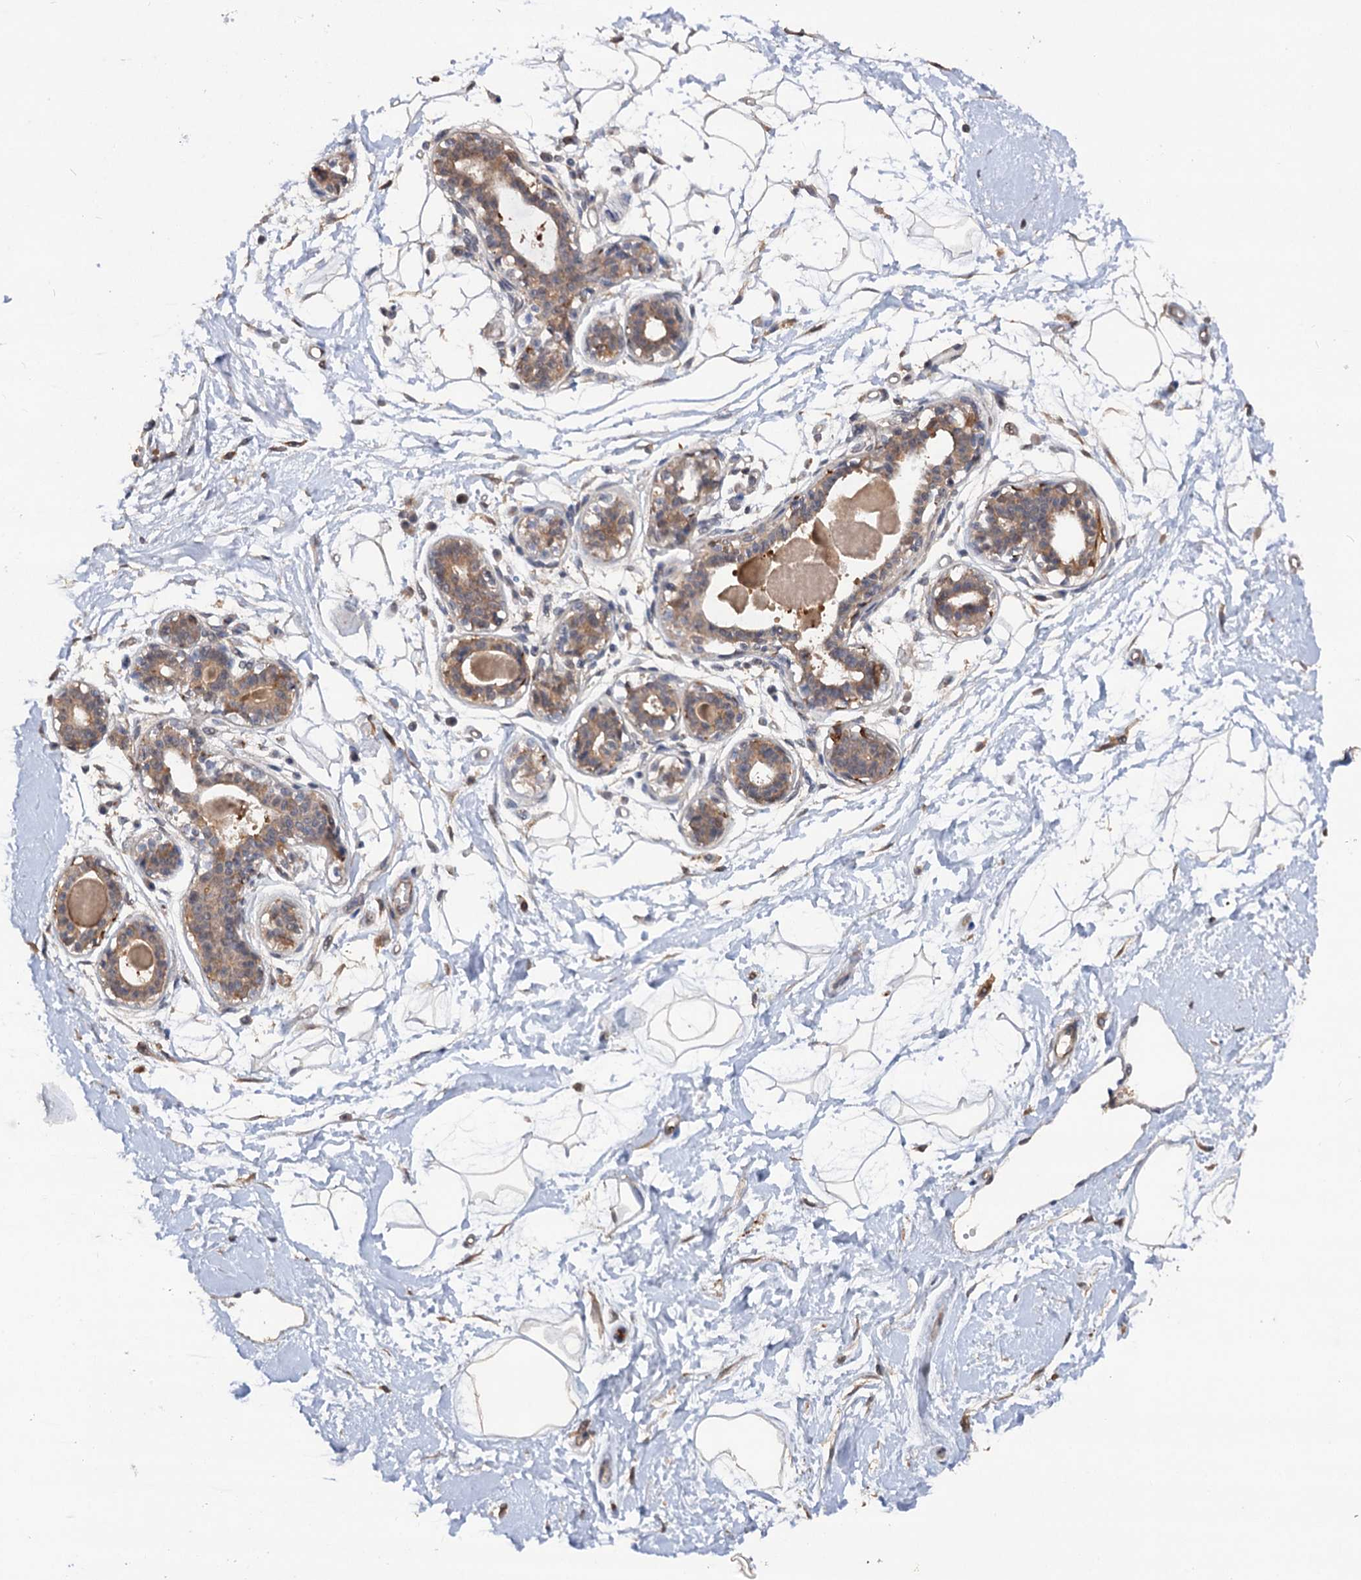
{"staining": {"intensity": "weak", "quantity": ">75%", "location": "cytoplasmic/membranous"}, "tissue": "breast", "cell_type": "Adipocytes", "image_type": "normal", "snomed": [{"axis": "morphology", "description": "Normal tissue, NOS"}, {"axis": "topography", "description": "Breast"}], "caption": "The image displays a brown stain indicating the presence of a protein in the cytoplasmic/membranous of adipocytes in breast.", "gene": "NUDCD2", "patient": {"sex": "female", "age": 45}}